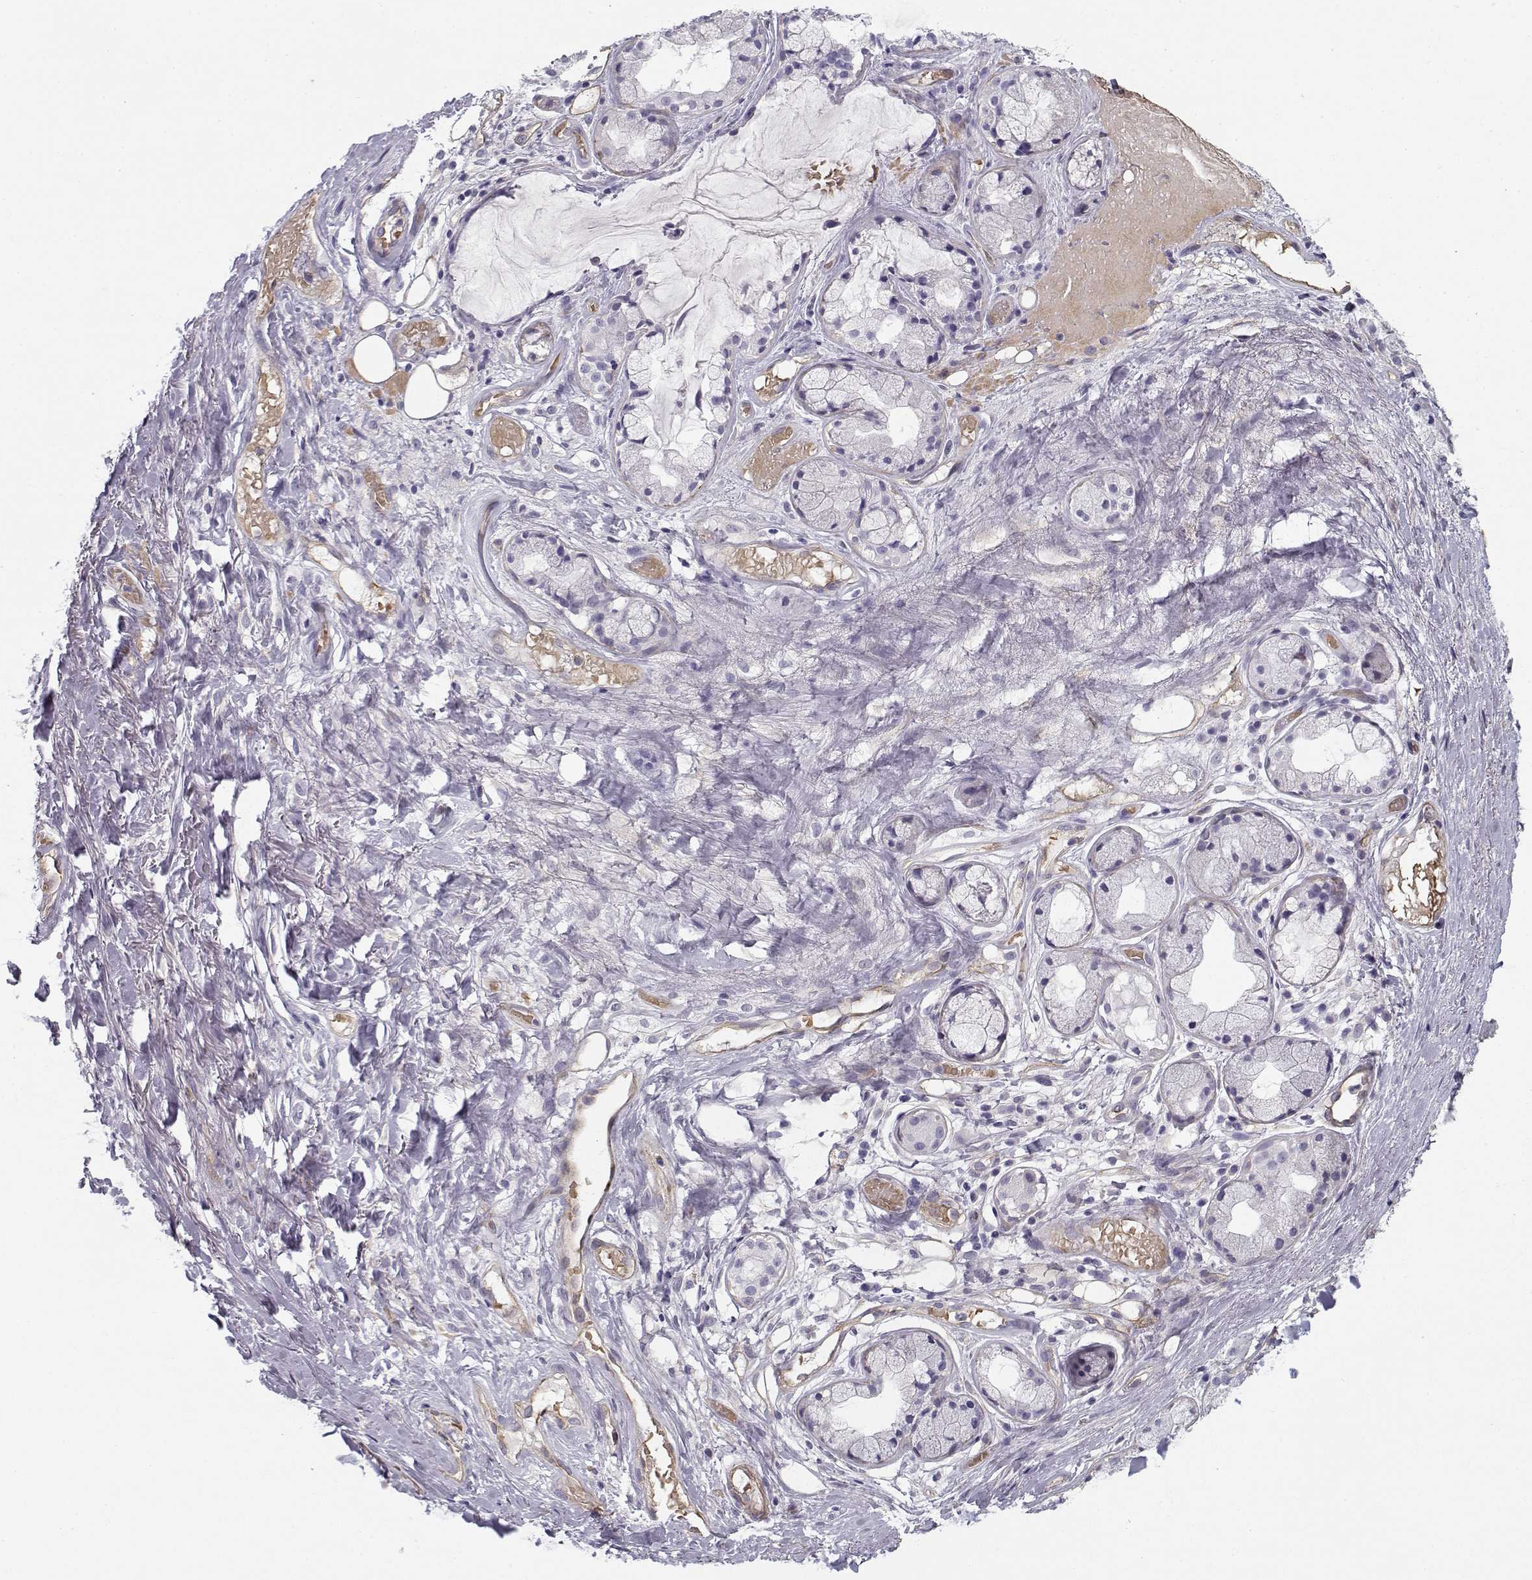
{"staining": {"intensity": "negative", "quantity": "none", "location": "none"}, "tissue": "soft tissue", "cell_type": "Fibroblasts", "image_type": "normal", "snomed": [{"axis": "morphology", "description": "Normal tissue, NOS"}, {"axis": "topography", "description": "Cartilage tissue"}], "caption": "Immunohistochemistry image of unremarkable soft tissue: human soft tissue stained with DAB (3,3'-diaminobenzidine) reveals no significant protein positivity in fibroblasts. (Brightfield microscopy of DAB (3,3'-diaminobenzidine) IHC at high magnification).", "gene": "MYO1A", "patient": {"sex": "male", "age": 62}}